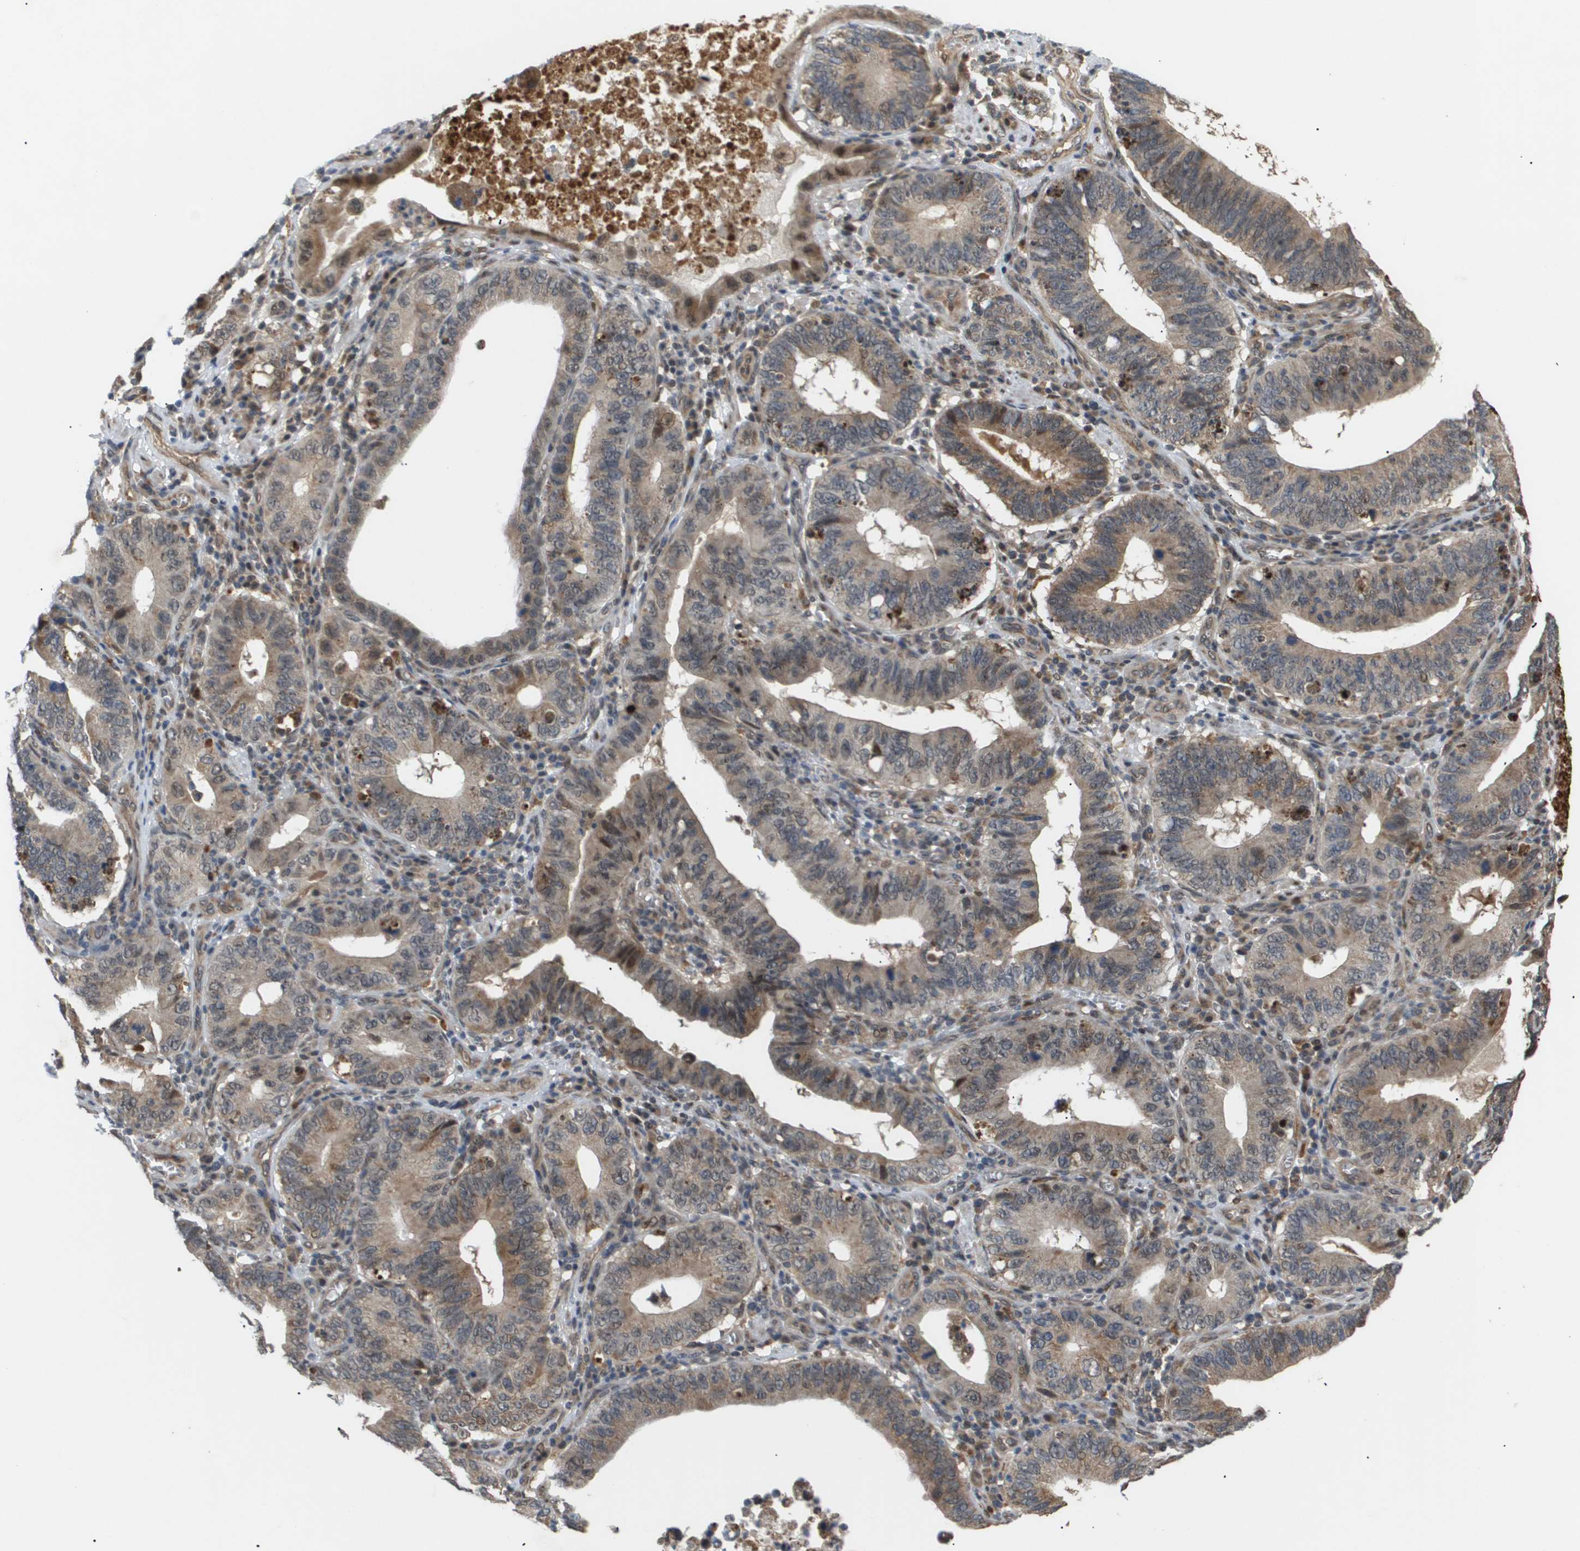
{"staining": {"intensity": "moderate", "quantity": "<25%", "location": "cytoplasmic/membranous"}, "tissue": "stomach cancer", "cell_type": "Tumor cells", "image_type": "cancer", "snomed": [{"axis": "morphology", "description": "Adenocarcinoma, NOS"}, {"axis": "topography", "description": "Stomach"}, {"axis": "topography", "description": "Gastric cardia"}], "caption": "DAB (3,3'-diaminobenzidine) immunohistochemical staining of adenocarcinoma (stomach) shows moderate cytoplasmic/membranous protein positivity in approximately <25% of tumor cells.", "gene": "PDGFB", "patient": {"sex": "male", "age": 59}}